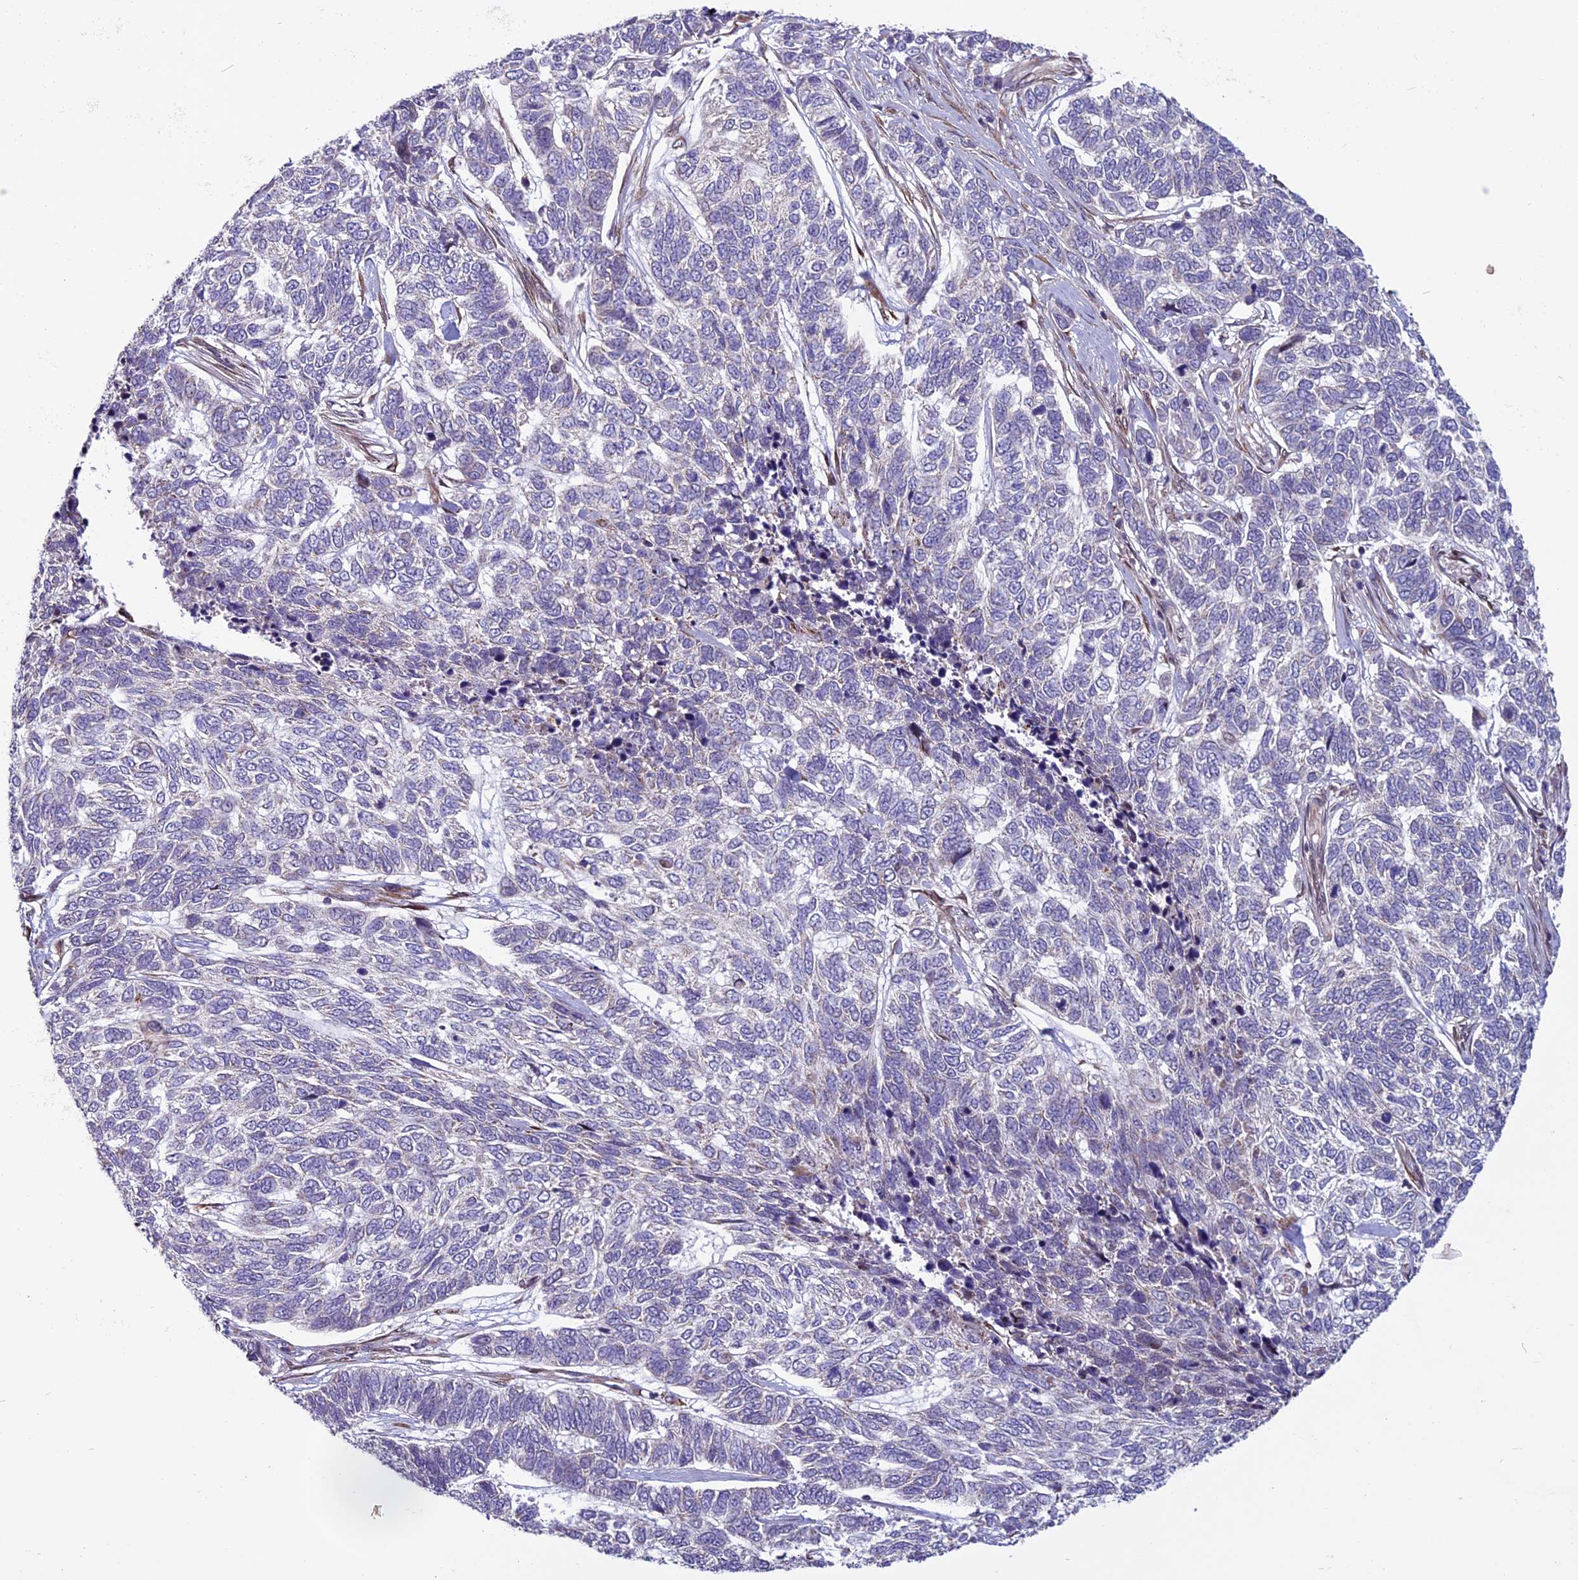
{"staining": {"intensity": "negative", "quantity": "none", "location": "none"}, "tissue": "skin cancer", "cell_type": "Tumor cells", "image_type": "cancer", "snomed": [{"axis": "morphology", "description": "Basal cell carcinoma"}, {"axis": "topography", "description": "Skin"}], "caption": "High magnification brightfield microscopy of skin cancer stained with DAB (3,3'-diaminobenzidine) (brown) and counterstained with hematoxylin (blue): tumor cells show no significant staining.", "gene": "MIEF2", "patient": {"sex": "female", "age": 65}}